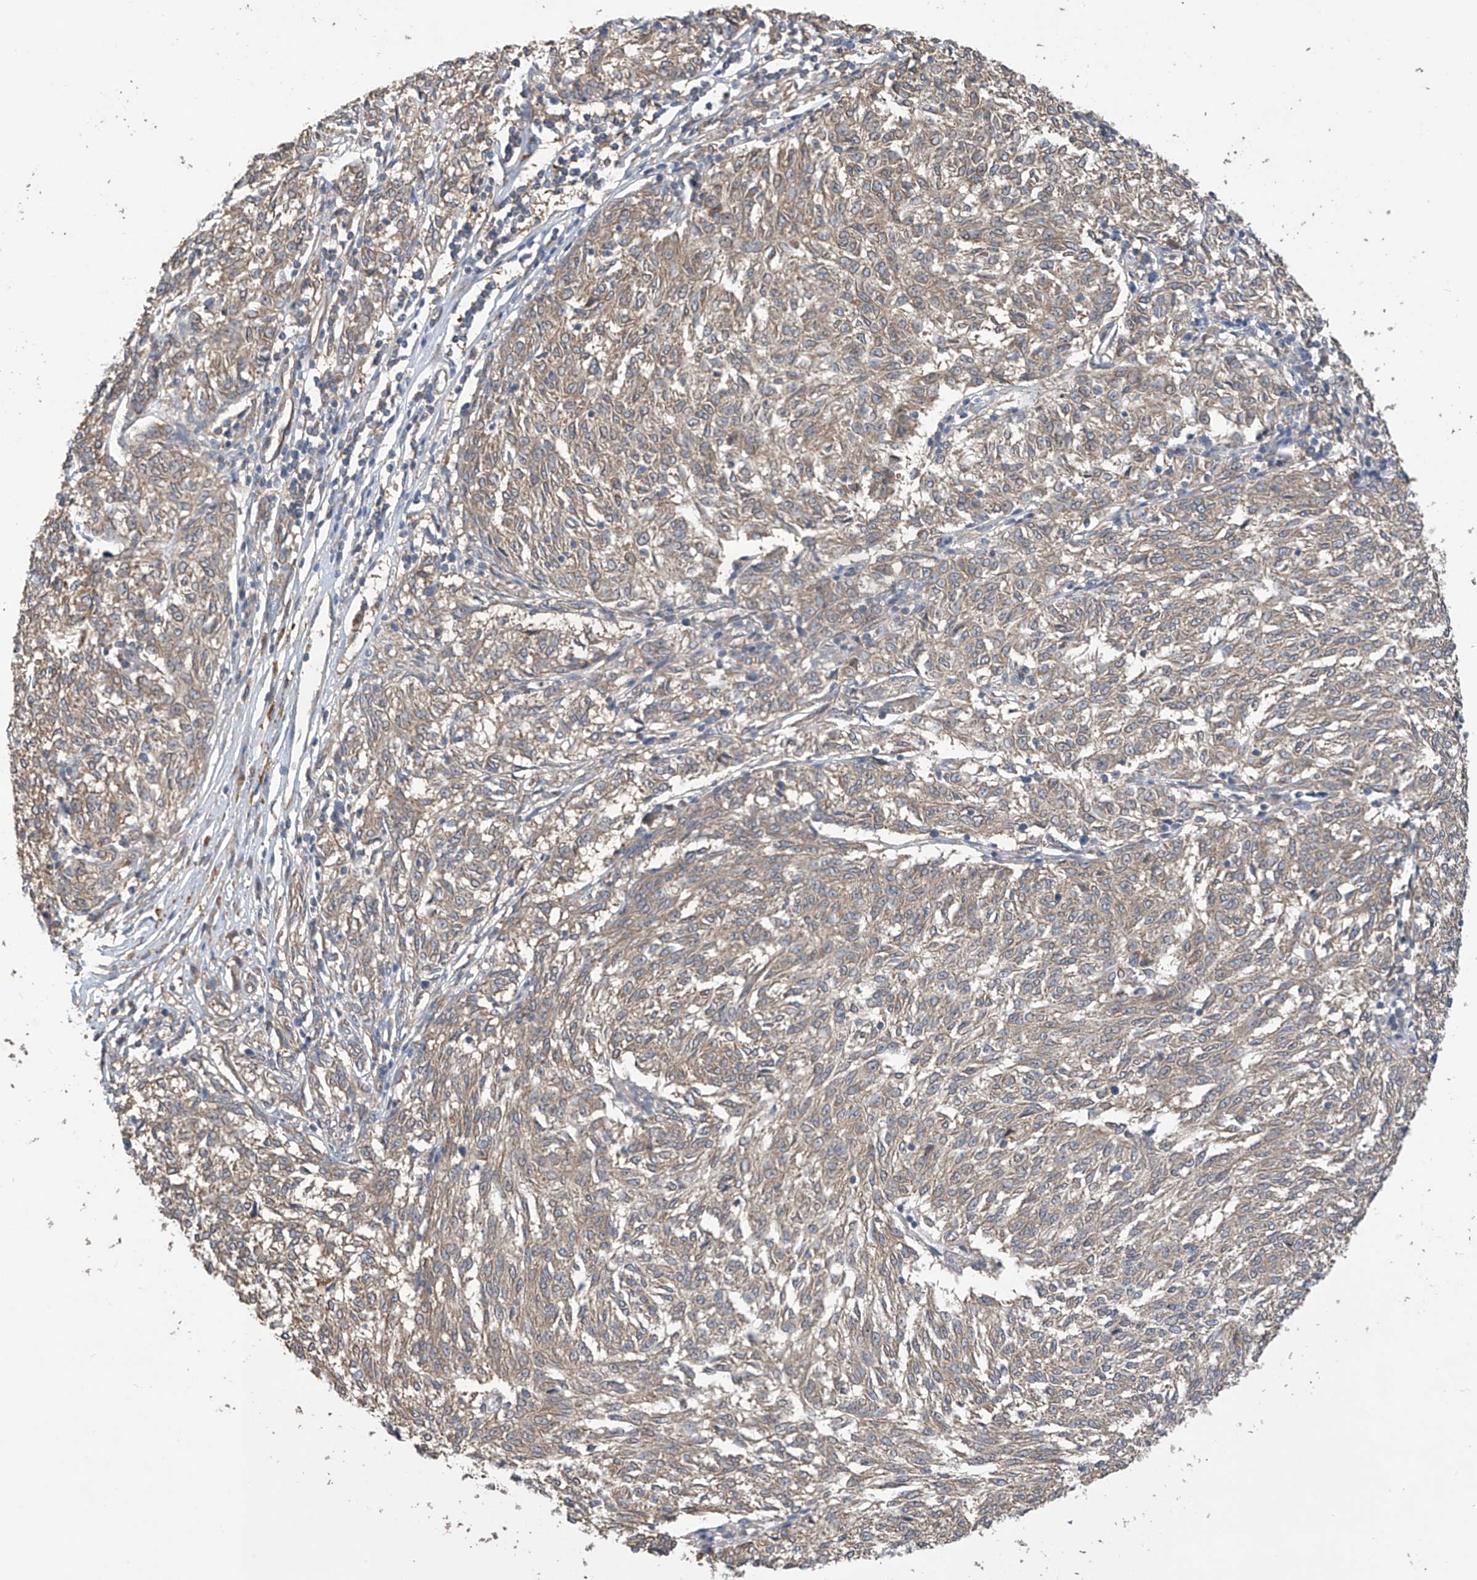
{"staining": {"intensity": "weak", "quantity": ">75%", "location": "cytoplasmic/membranous"}, "tissue": "melanoma", "cell_type": "Tumor cells", "image_type": "cancer", "snomed": [{"axis": "morphology", "description": "Malignant melanoma, NOS"}, {"axis": "topography", "description": "Skin"}], "caption": "Tumor cells reveal low levels of weak cytoplasmic/membranous positivity in approximately >75% of cells in malignant melanoma.", "gene": "PHACTR4", "patient": {"sex": "female", "age": 72}}